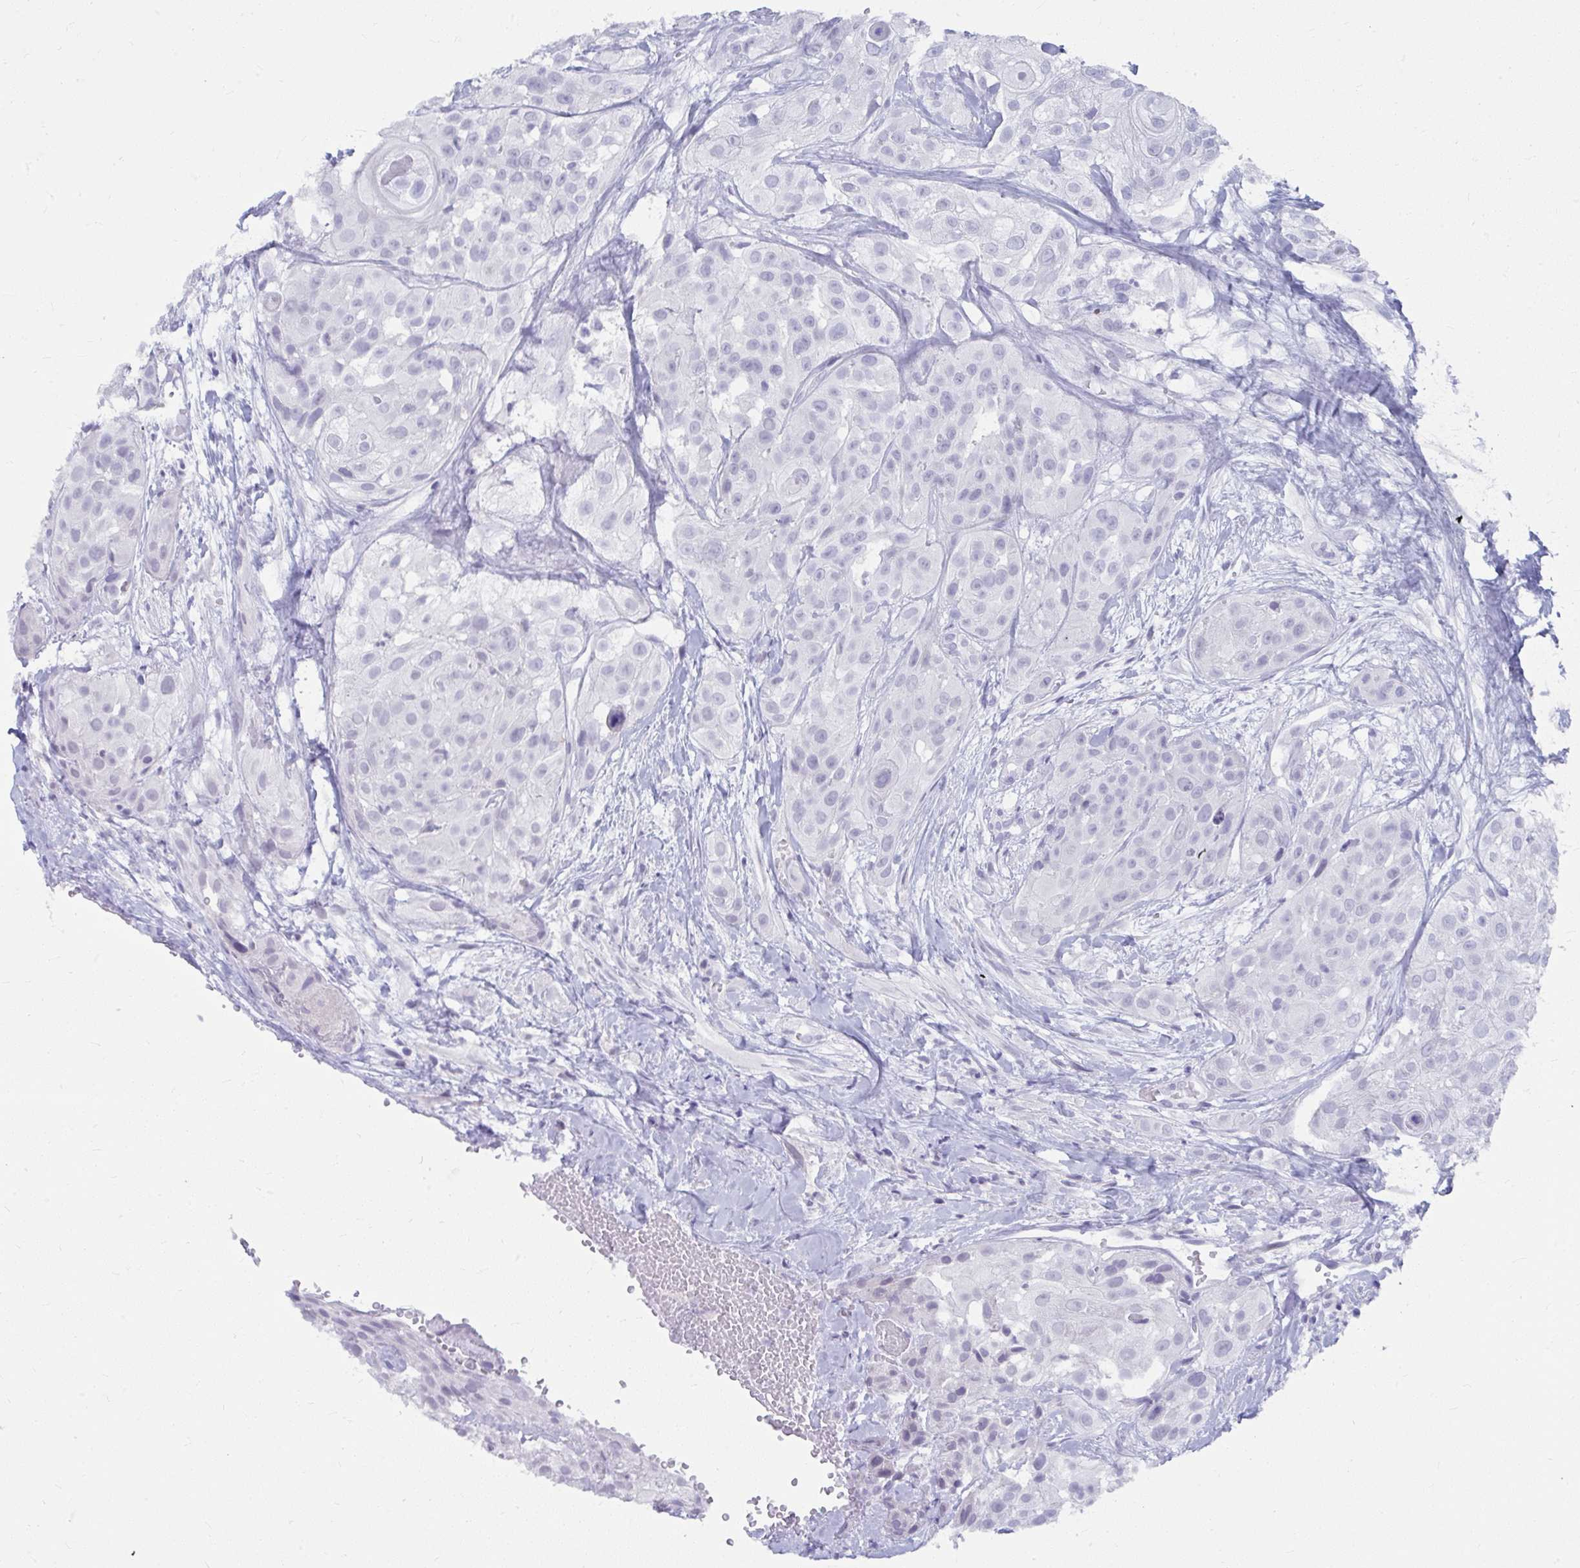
{"staining": {"intensity": "negative", "quantity": "none", "location": "none"}, "tissue": "head and neck cancer", "cell_type": "Tumor cells", "image_type": "cancer", "snomed": [{"axis": "morphology", "description": "Squamous cell carcinoma, NOS"}, {"axis": "topography", "description": "Head-Neck"}], "caption": "Human head and neck squamous cell carcinoma stained for a protein using IHC displays no staining in tumor cells.", "gene": "UGT3A2", "patient": {"sex": "male", "age": 83}}